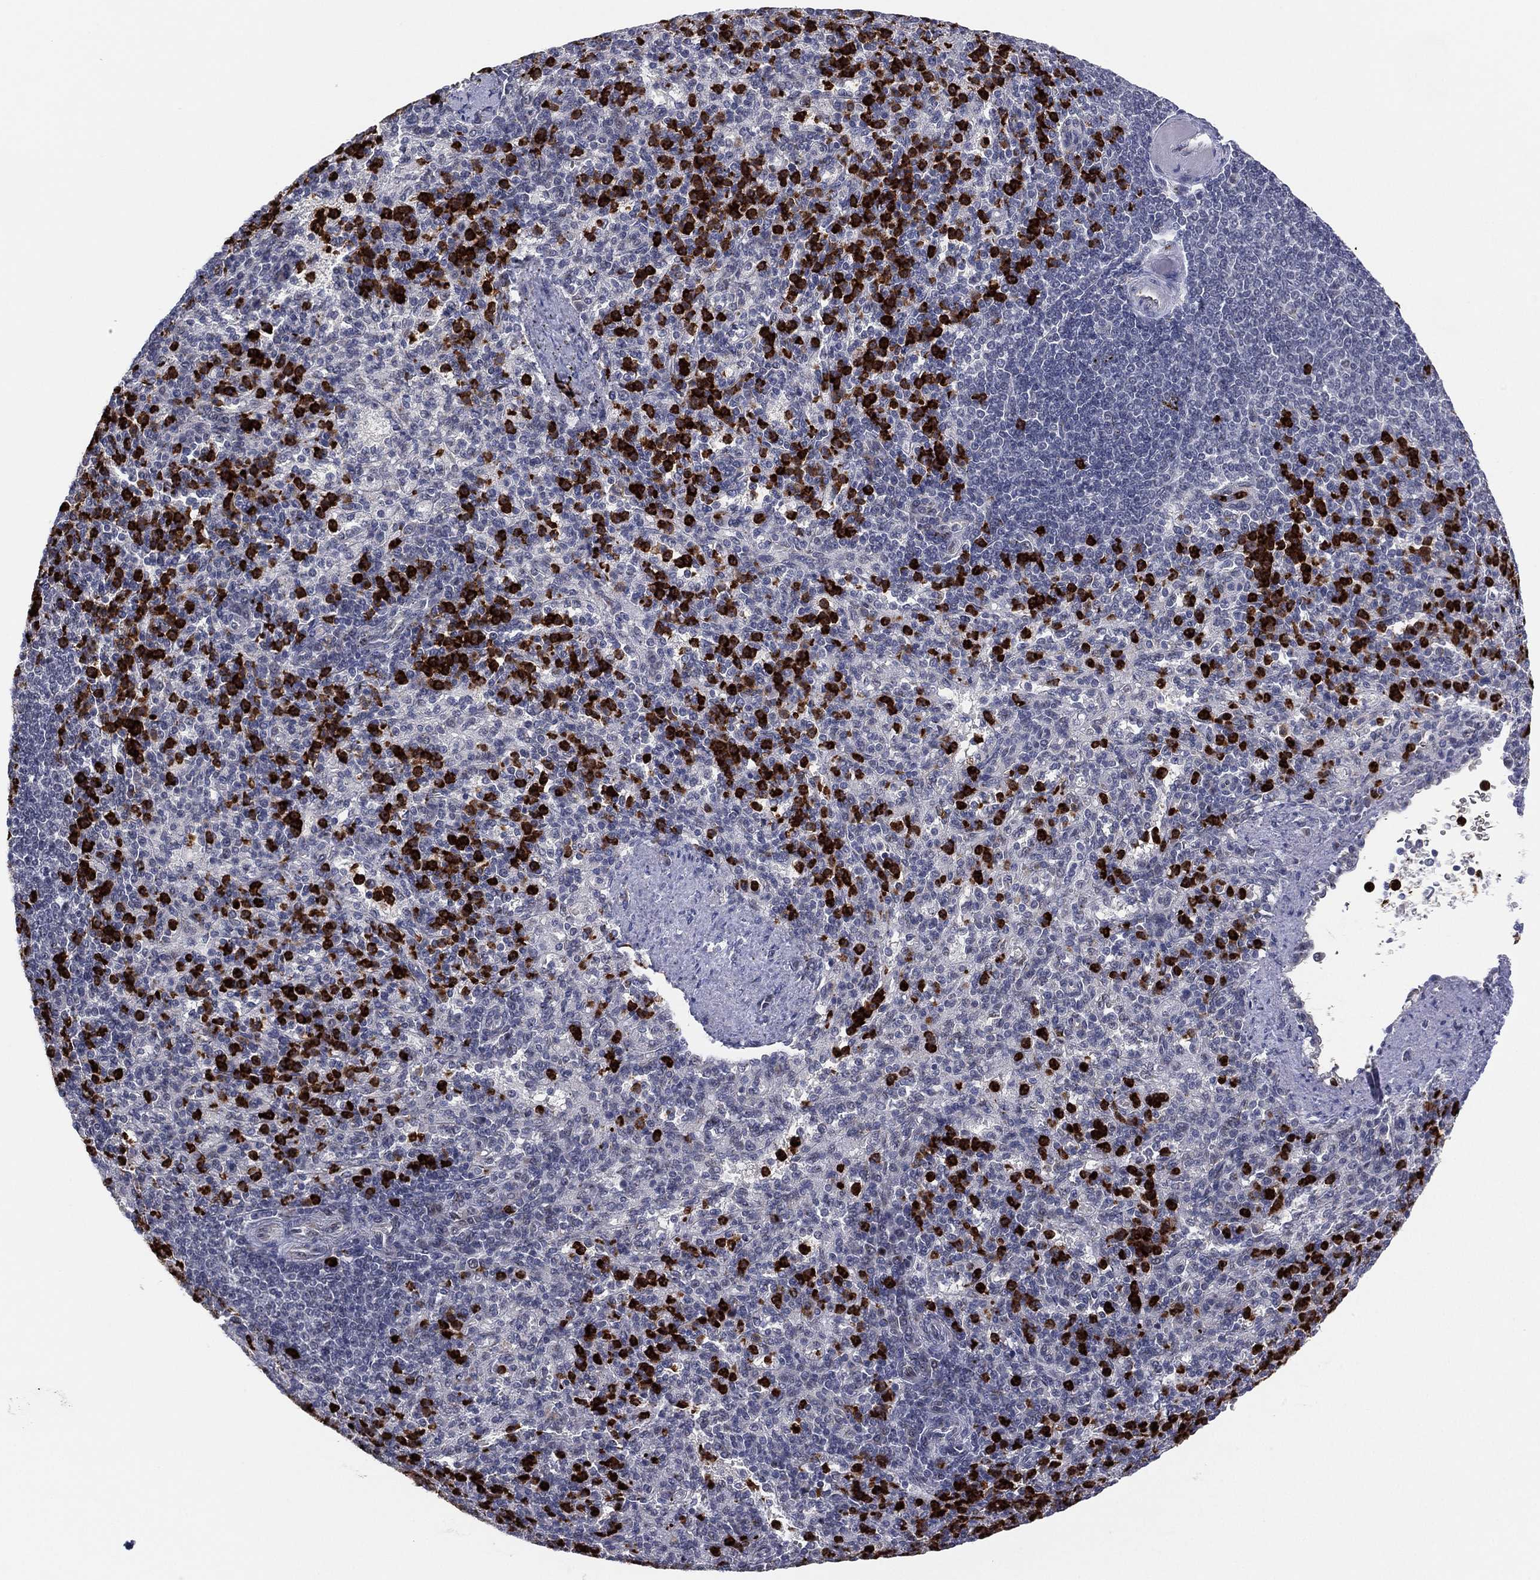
{"staining": {"intensity": "strong", "quantity": "25%-75%", "location": "cytoplasmic/membranous,nuclear"}, "tissue": "spleen", "cell_type": "Cells in red pulp", "image_type": "normal", "snomed": [{"axis": "morphology", "description": "Normal tissue, NOS"}, {"axis": "topography", "description": "Spleen"}], "caption": "The histopathology image exhibits a brown stain indicating the presence of a protein in the cytoplasmic/membranous,nuclear of cells in red pulp in spleen.", "gene": "CD177", "patient": {"sex": "female", "age": 74}}